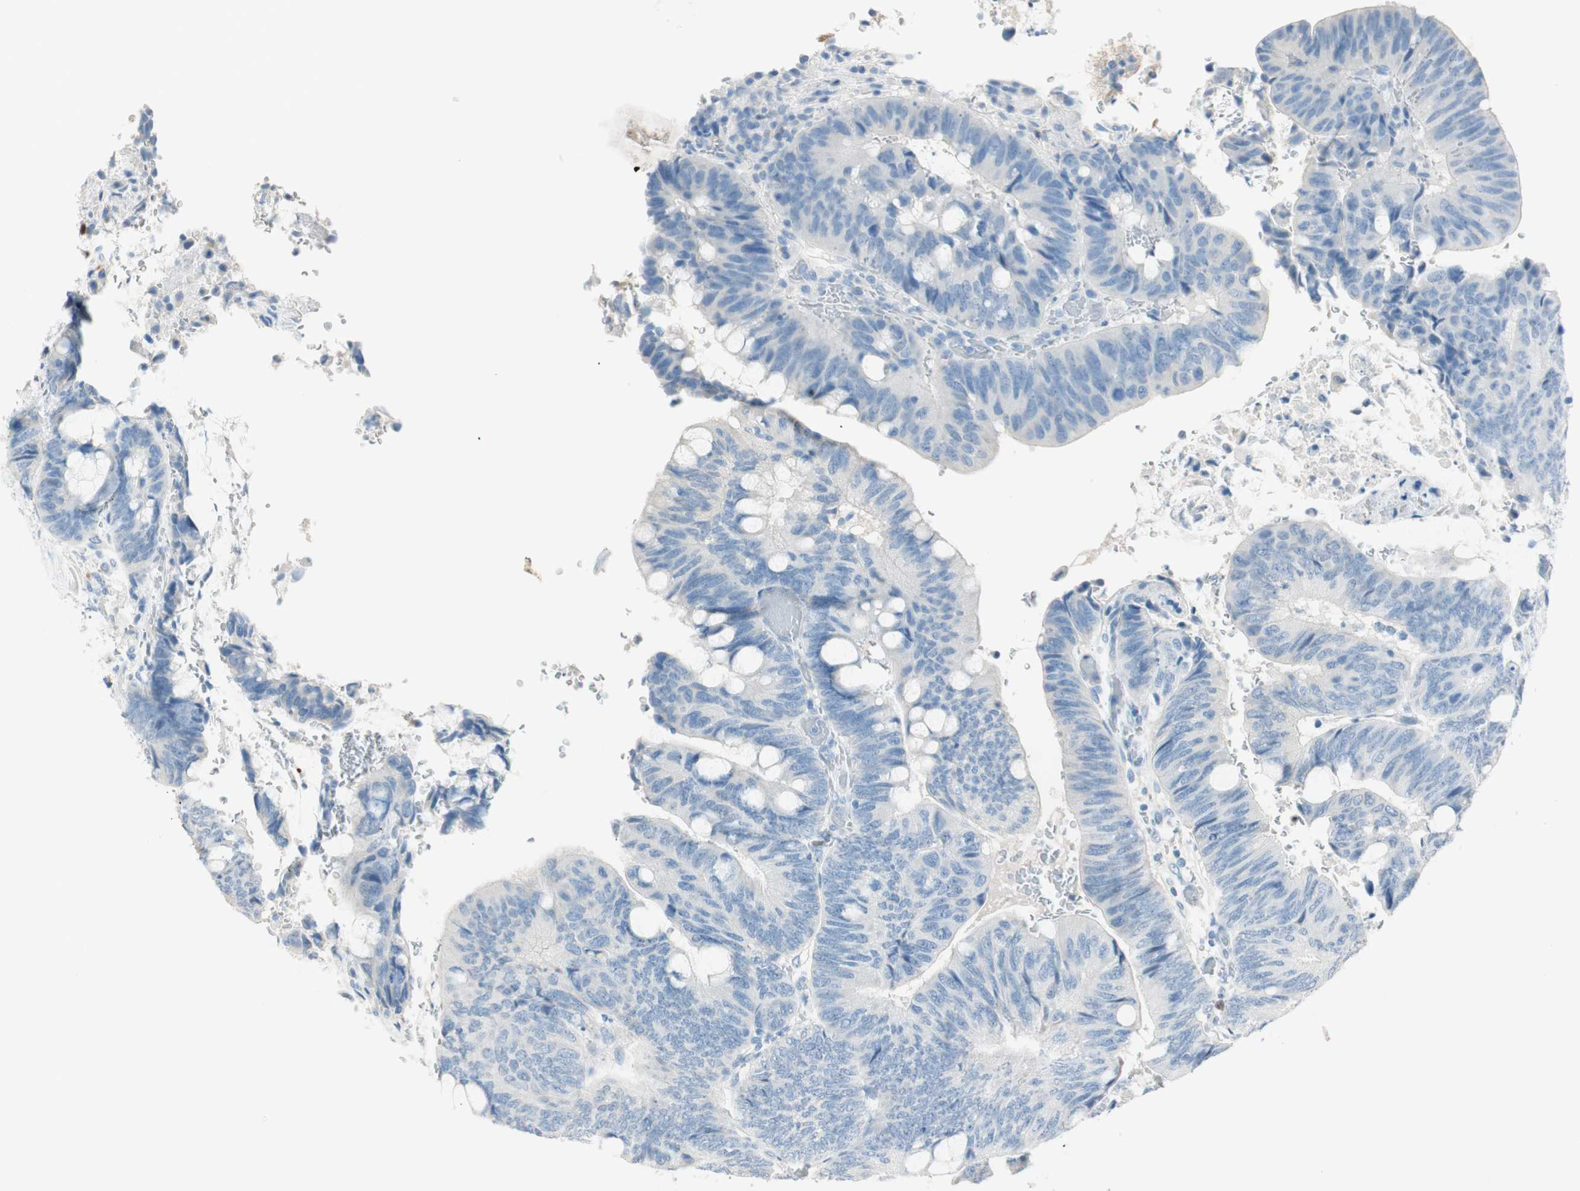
{"staining": {"intensity": "negative", "quantity": "none", "location": "none"}, "tissue": "colorectal cancer", "cell_type": "Tumor cells", "image_type": "cancer", "snomed": [{"axis": "morphology", "description": "Normal tissue, NOS"}, {"axis": "morphology", "description": "Adenocarcinoma, NOS"}, {"axis": "topography", "description": "Rectum"}, {"axis": "topography", "description": "Peripheral nerve tissue"}], "caption": "IHC of adenocarcinoma (colorectal) reveals no staining in tumor cells.", "gene": "HPGD", "patient": {"sex": "male", "age": 92}}